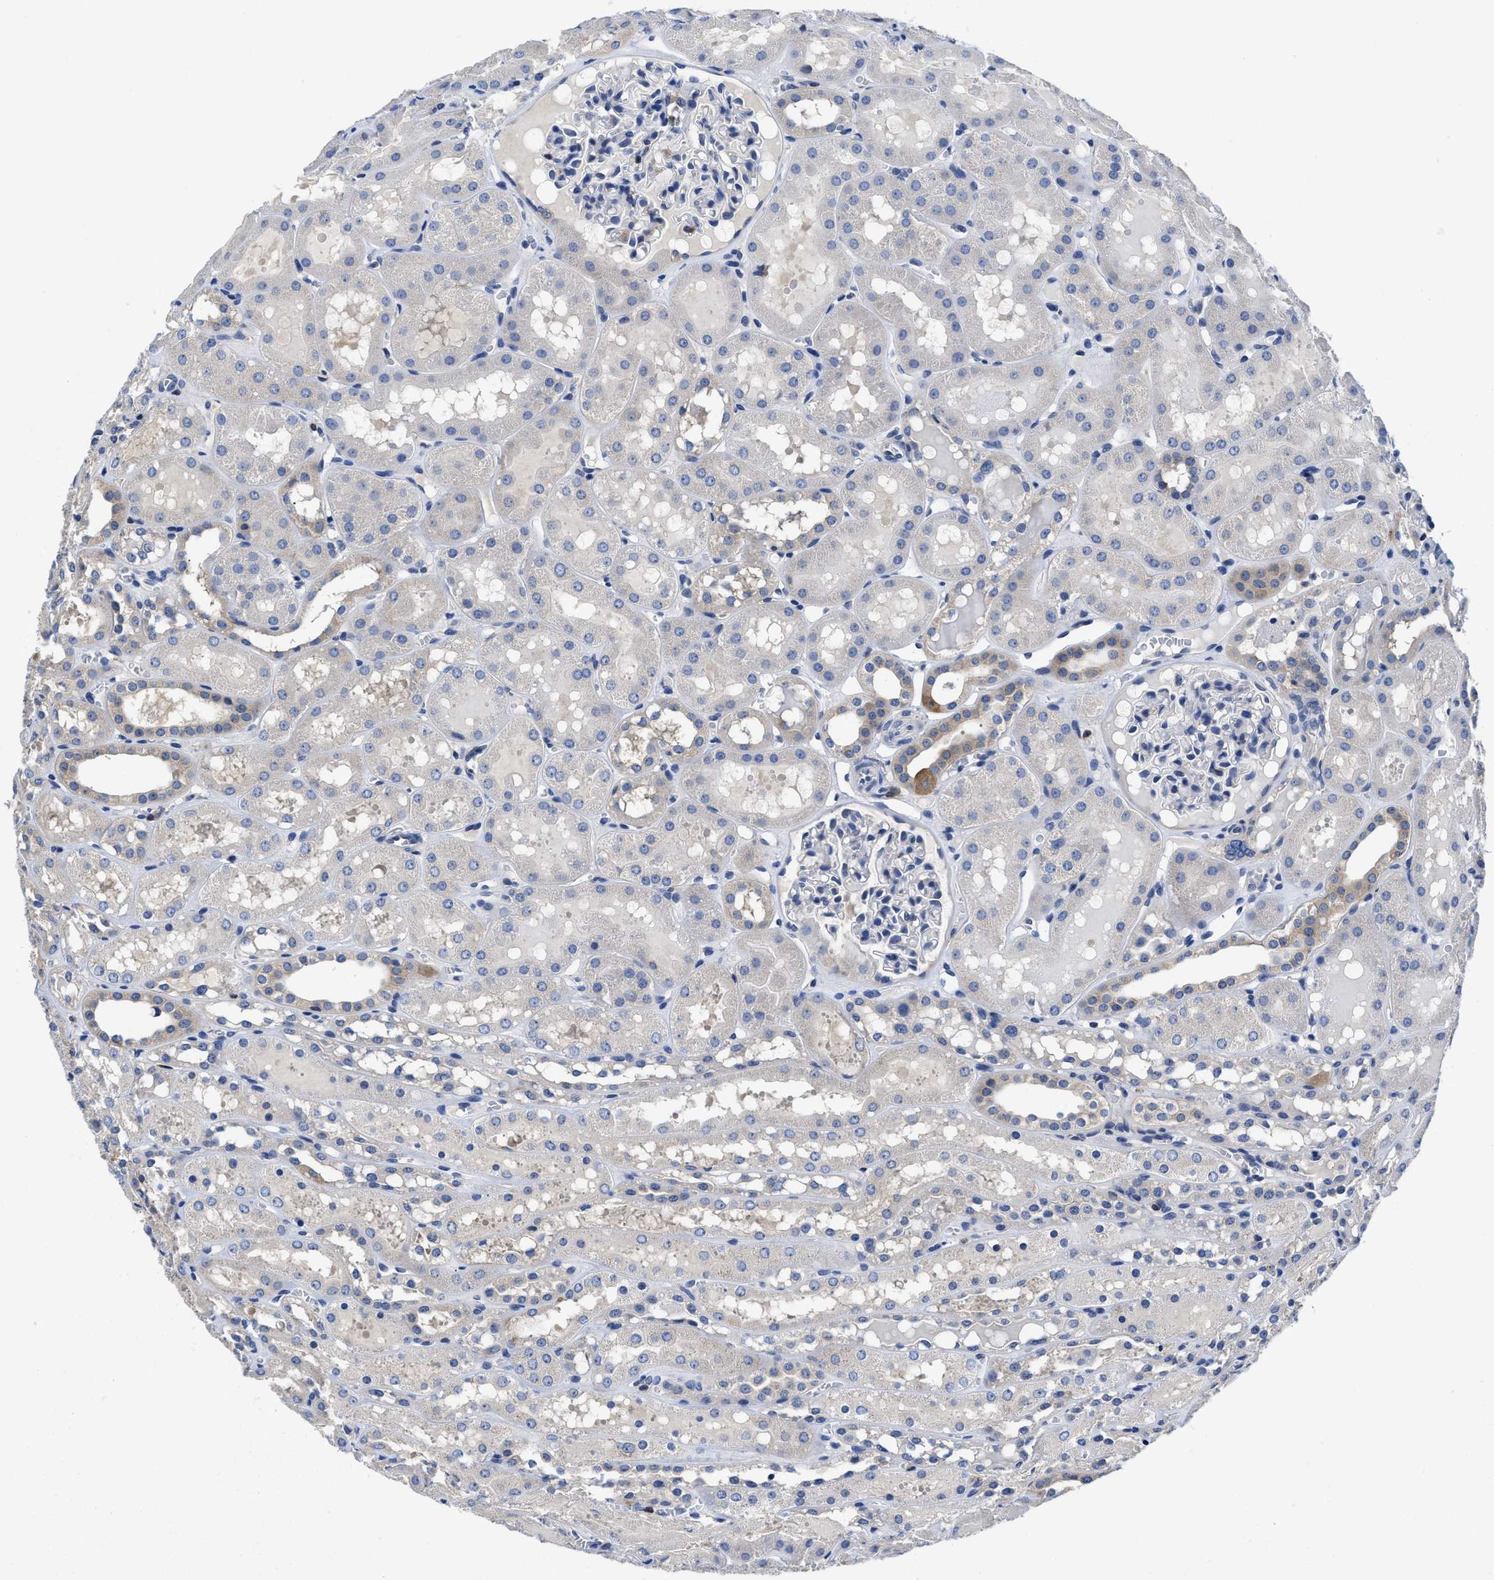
{"staining": {"intensity": "negative", "quantity": "none", "location": "none"}, "tissue": "kidney", "cell_type": "Cells in glomeruli", "image_type": "normal", "snomed": [{"axis": "morphology", "description": "Normal tissue, NOS"}, {"axis": "topography", "description": "Kidney"}, {"axis": "topography", "description": "Urinary bladder"}], "caption": "Human kidney stained for a protein using immunohistochemistry (IHC) reveals no positivity in cells in glomeruli.", "gene": "YARS1", "patient": {"sex": "male", "age": 16}}